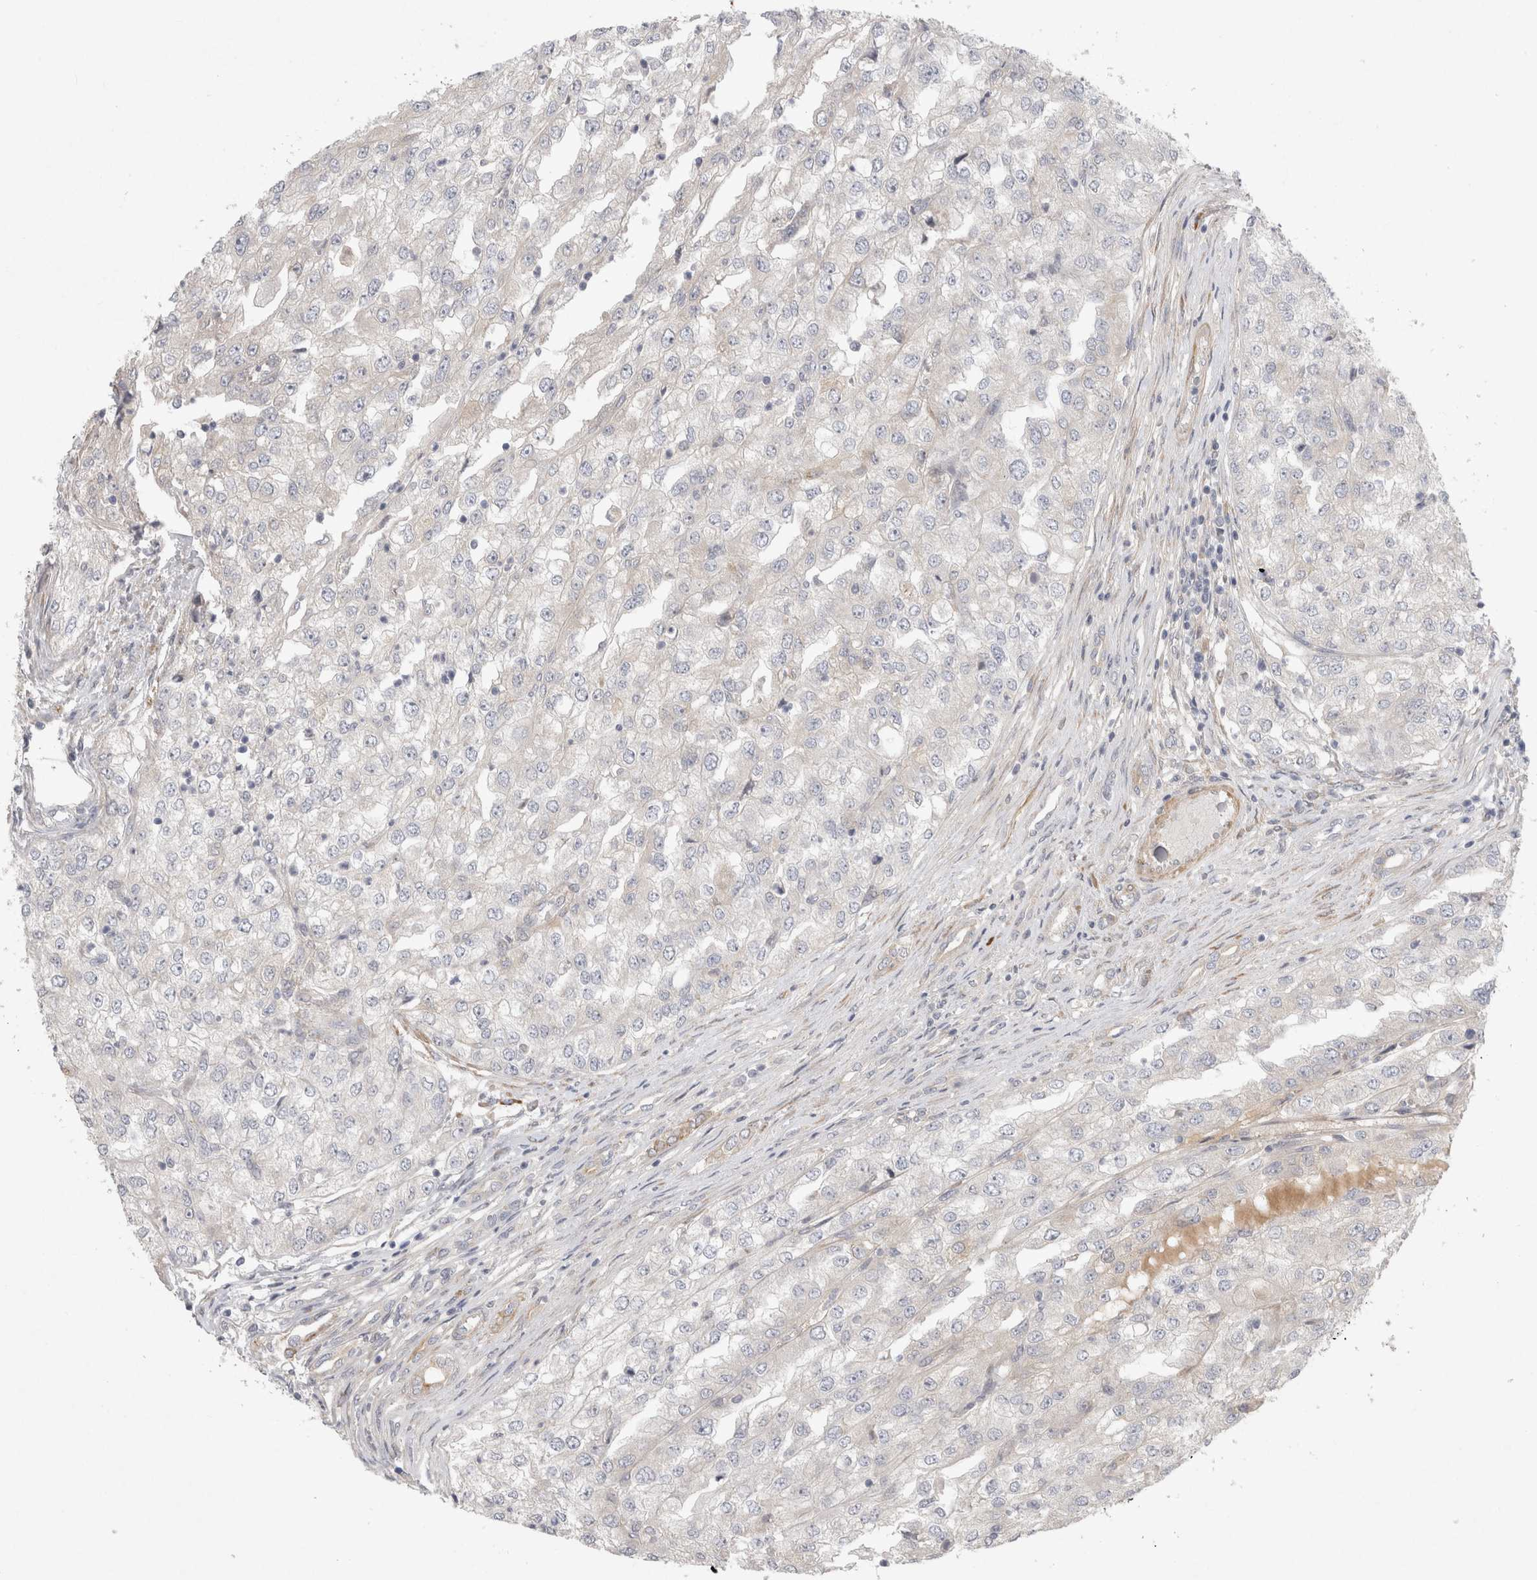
{"staining": {"intensity": "negative", "quantity": "none", "location": "none"}, "tissue": "renal cancer", "cell_type": "Tumor cells", "image_type": "cancer", "snomed": [{"axis": "morphology", "description": "Adenocarcinoma, NOS"}, {"axis": "topography", "description": "Kidney"}], "caption": "The photomicrograph reveals no staining of tumor cells in renal adenocarcinoma. (DAB immunohistochemistry (IHC) visualized using brightfield microscopy, high magnification).", "gene": "BZW2", "patient": {"sex": "female", "age": 54}}